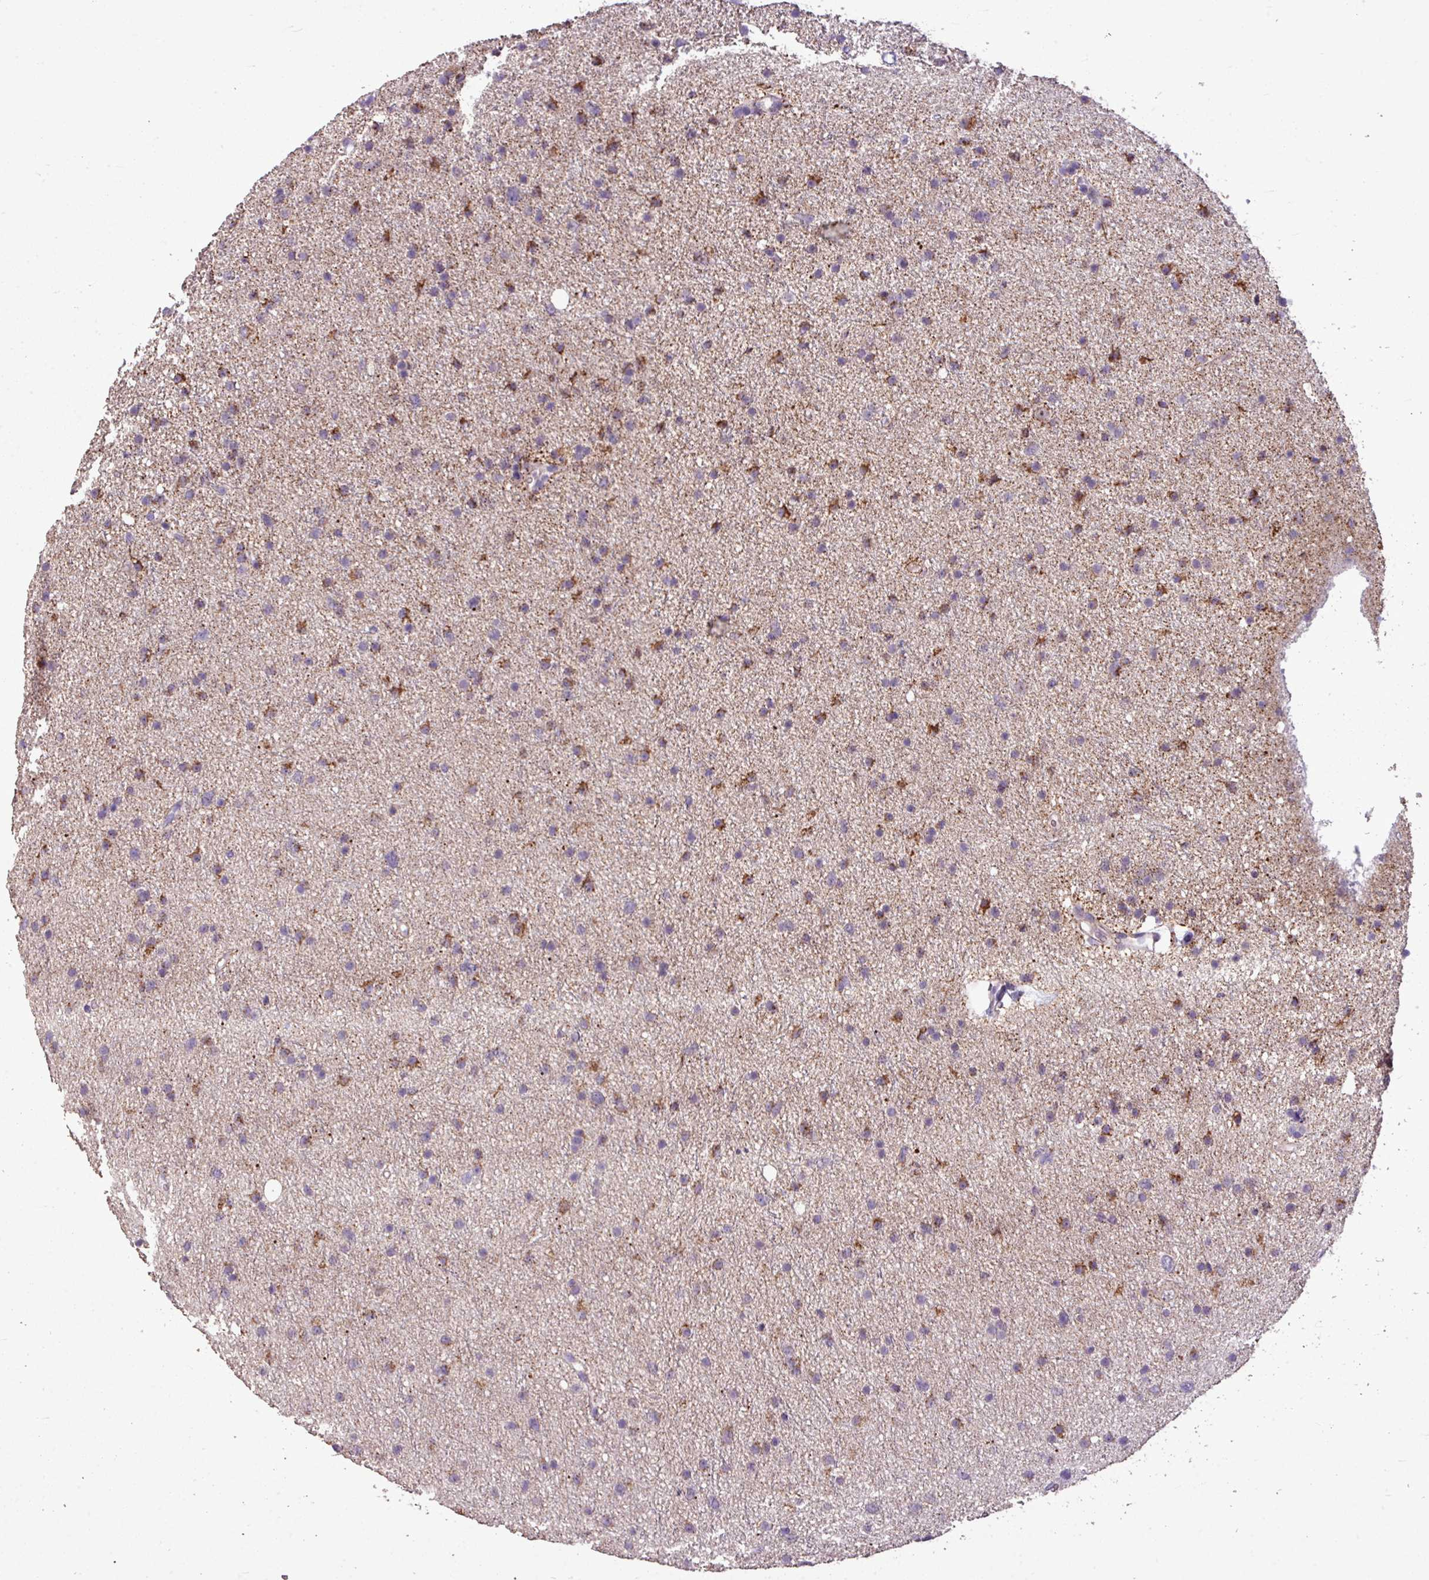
{"staining": {"intensity": "moderate", "quantity": "25%-75%", "location": "cytoplasmic/membranous"}, "tissue": "glioma", "cell_type": "Tumor cells", "image_type": "cancer", "snomed": [{"axis": "morphology", "description": "Glioma, malignant, Low grade"}, {"axis": "topography", "description": "Cerebral cortex"}], "caption": "Glioma stained for a protein shows moderate cytoplasmic/membranous positivity in tumor cells.", "gene": "ALDH2", "patient": {"sex": "female", "age": 39}}